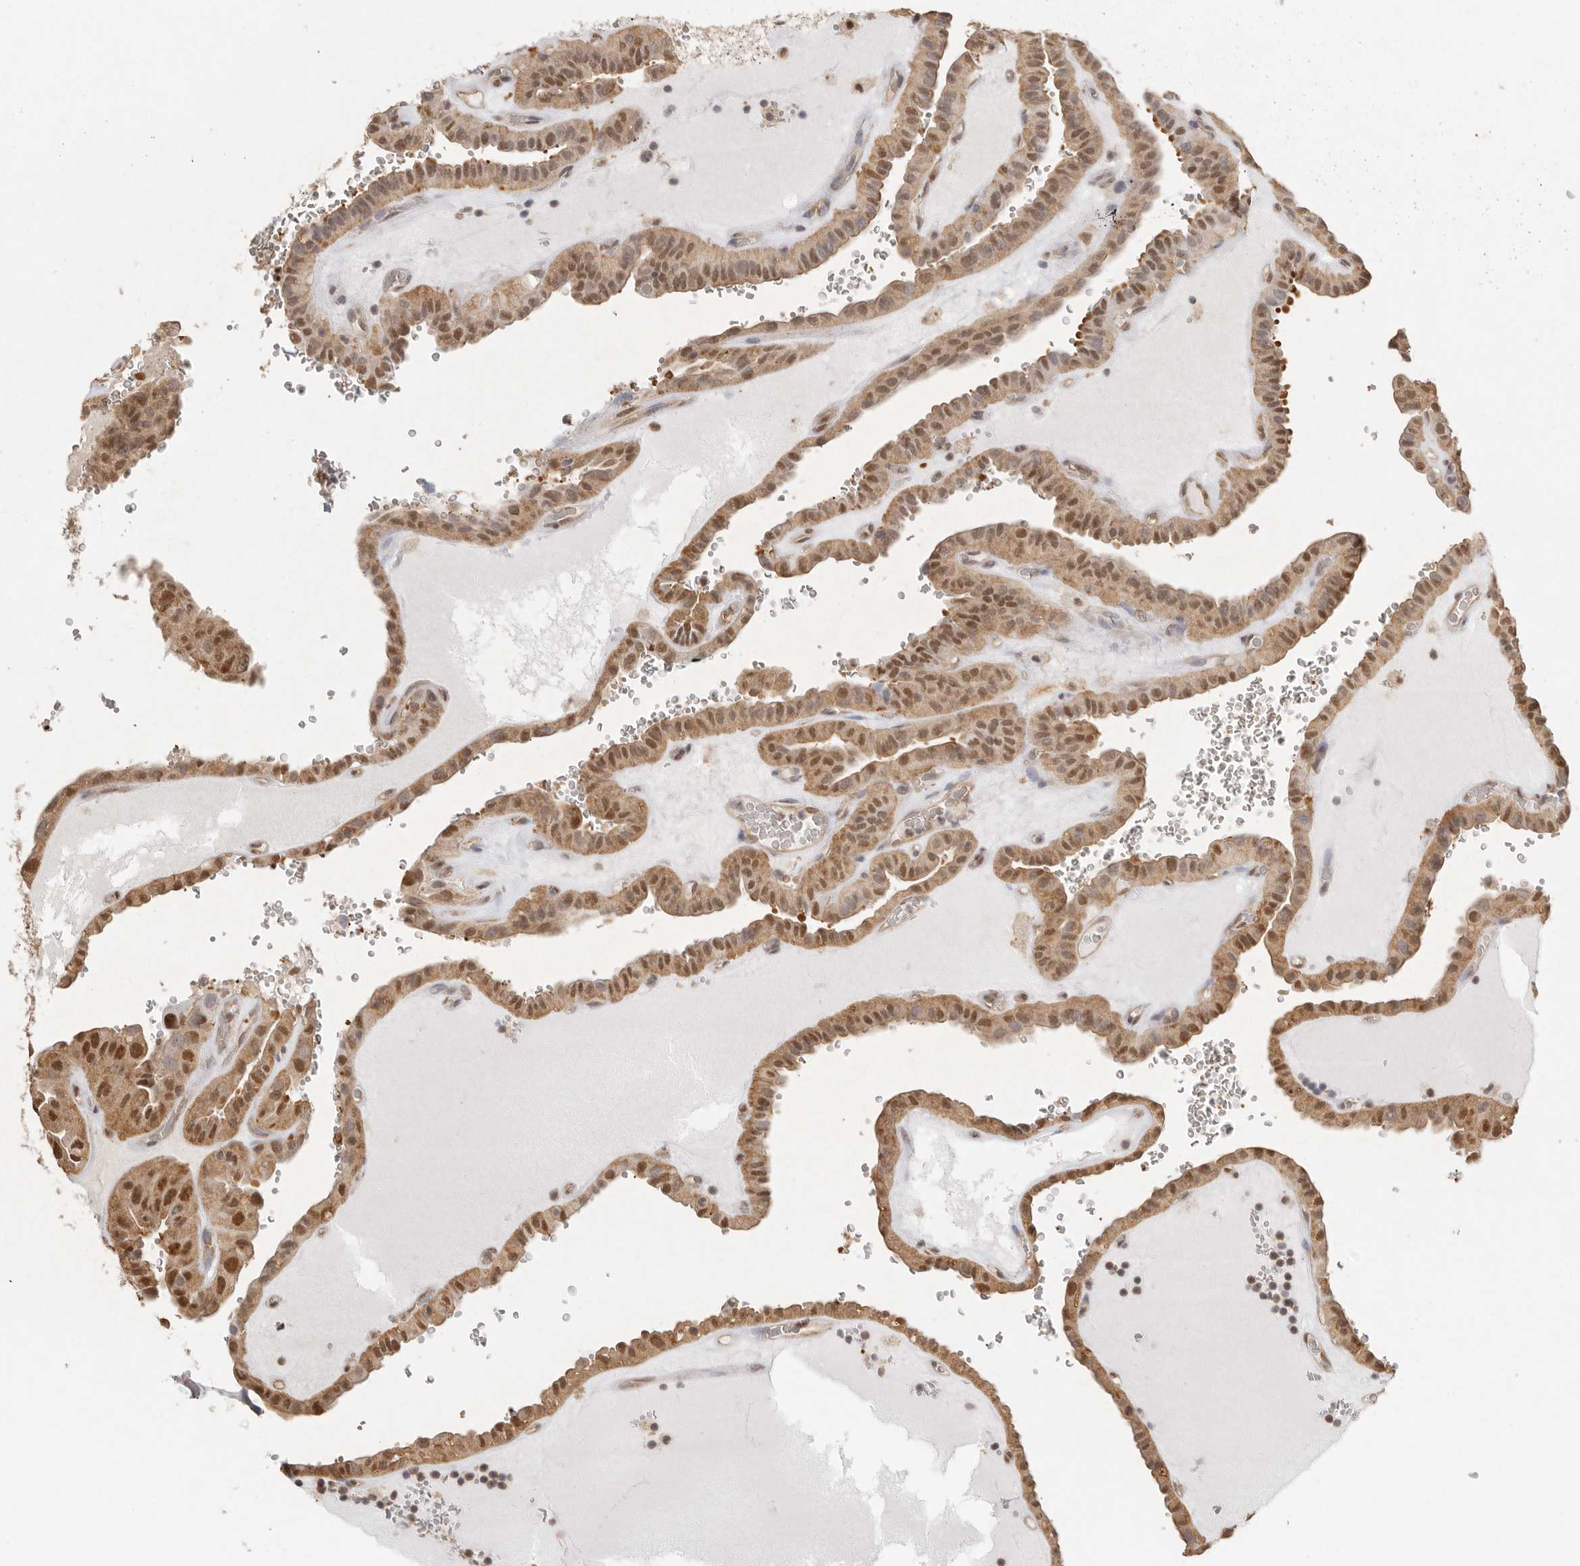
{"staining": {"intensity": "moderate", "quantity": ">75%", "location": "cytoplasmic/membranous,nuclear"}, "tissue": "thyroid cancer", "cell_type": "Tumor cells", "image_type": "cancer", "snomed": [{"axis": "morphology", "description": "Papillary adenocarcinoma, NOS"}, {"axis": "topography", "description": "Thyroid gland"}], "caption": "Thyroid cancer (papillary adenocarcinoma) tissue demonstrates moderate cytoplasmic/membranous and nuclear staining in approximately >75% of tumor cells", "gene": "PSMA5", "patient": {"sex": "male", "age": 77}}